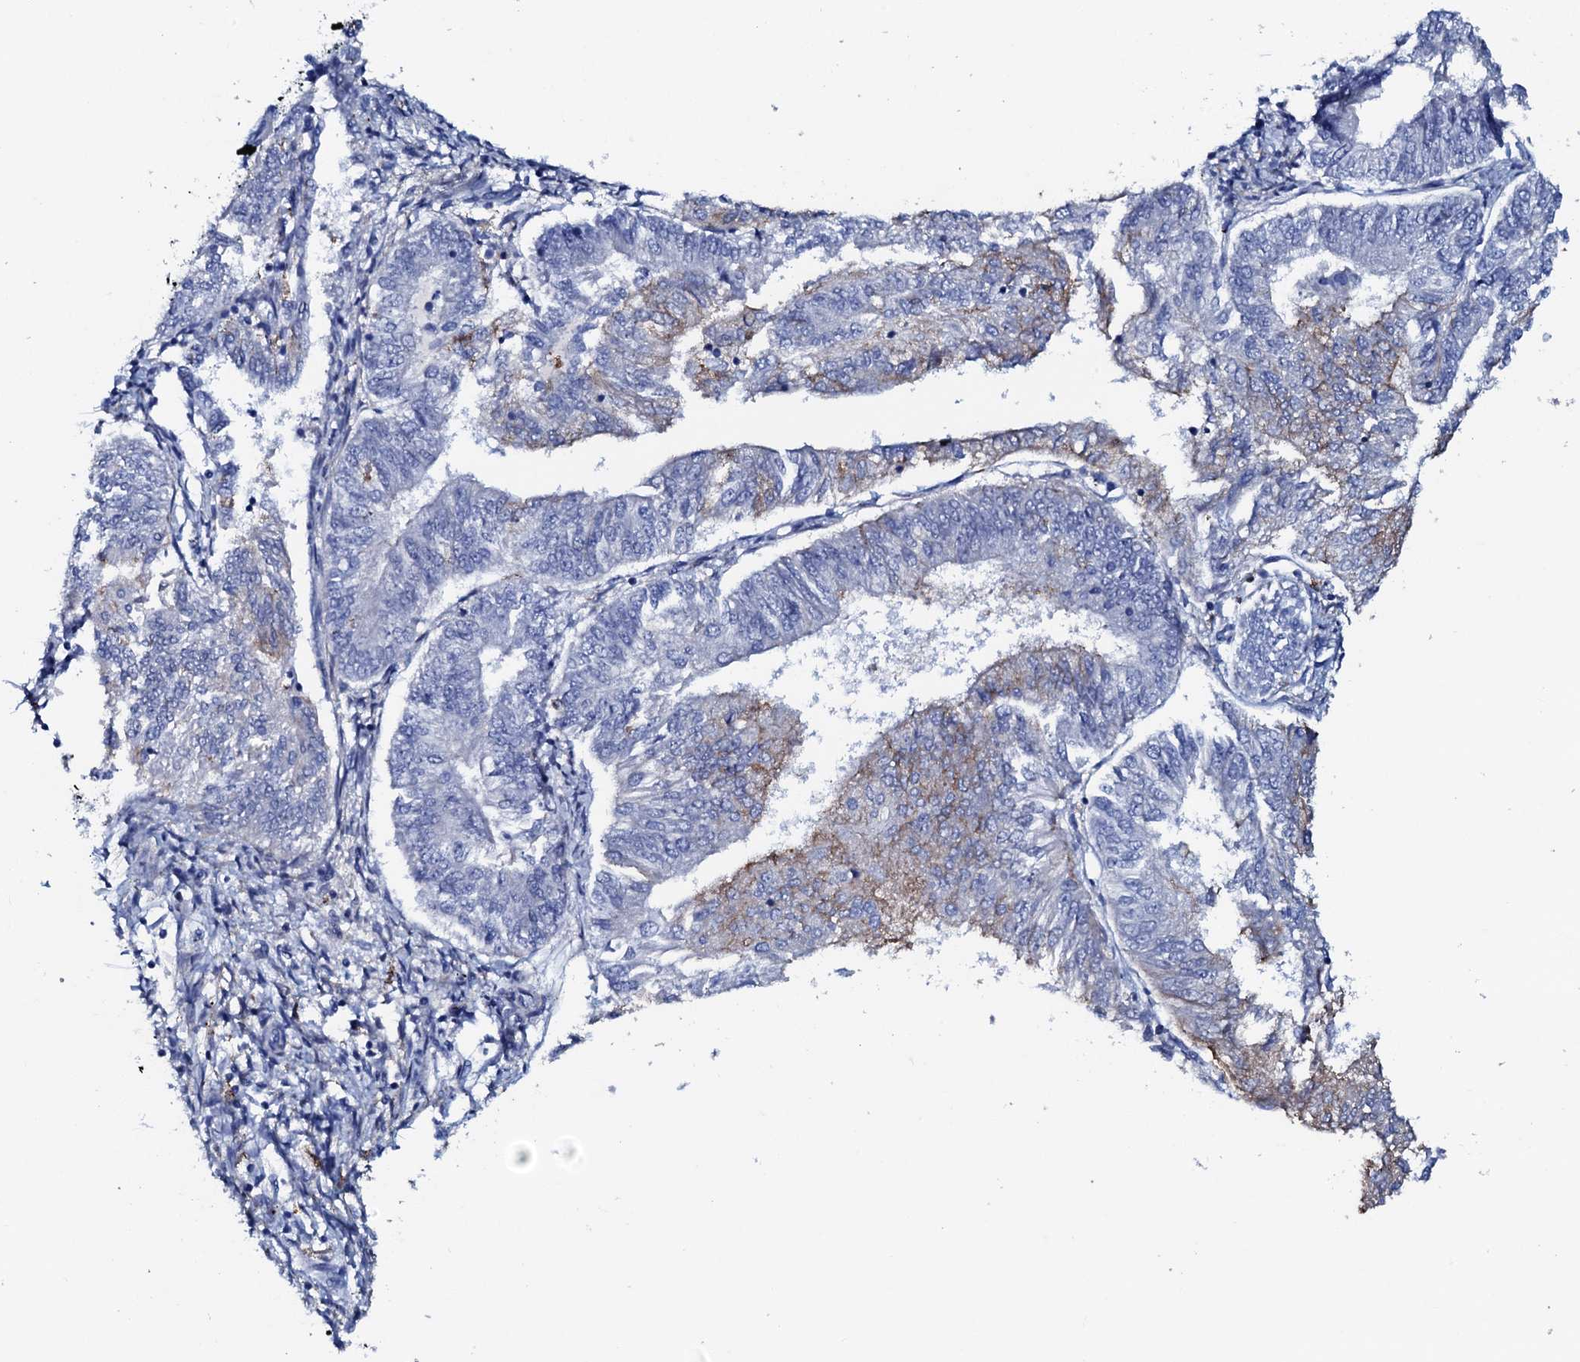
{"staining": {"intensity": "weak", "quantity": "<25%", "location": "cytoplasmic/membranous"}, "tissue": "endometrial cancer", "cell_type": "Tumor cells", "image_type": "cancer", "snomed": [{"axis": "morphology", "description": "Adenocarcinoma, NOS"}, {"axis": "topography", "description": "Endometrium"}], "caption": "Tumor cells show no significant protein staining in adenocarcinoma (endometrial). The staining was performed using DAB (3,3'-diaminobenzidine) to visualize the protein expression in brown, while the nuclei were stained in blue with hematoxylin (Magnification: 20x).", "gene": "AMER2", "patient": {"sex": "female", "age": 58}}